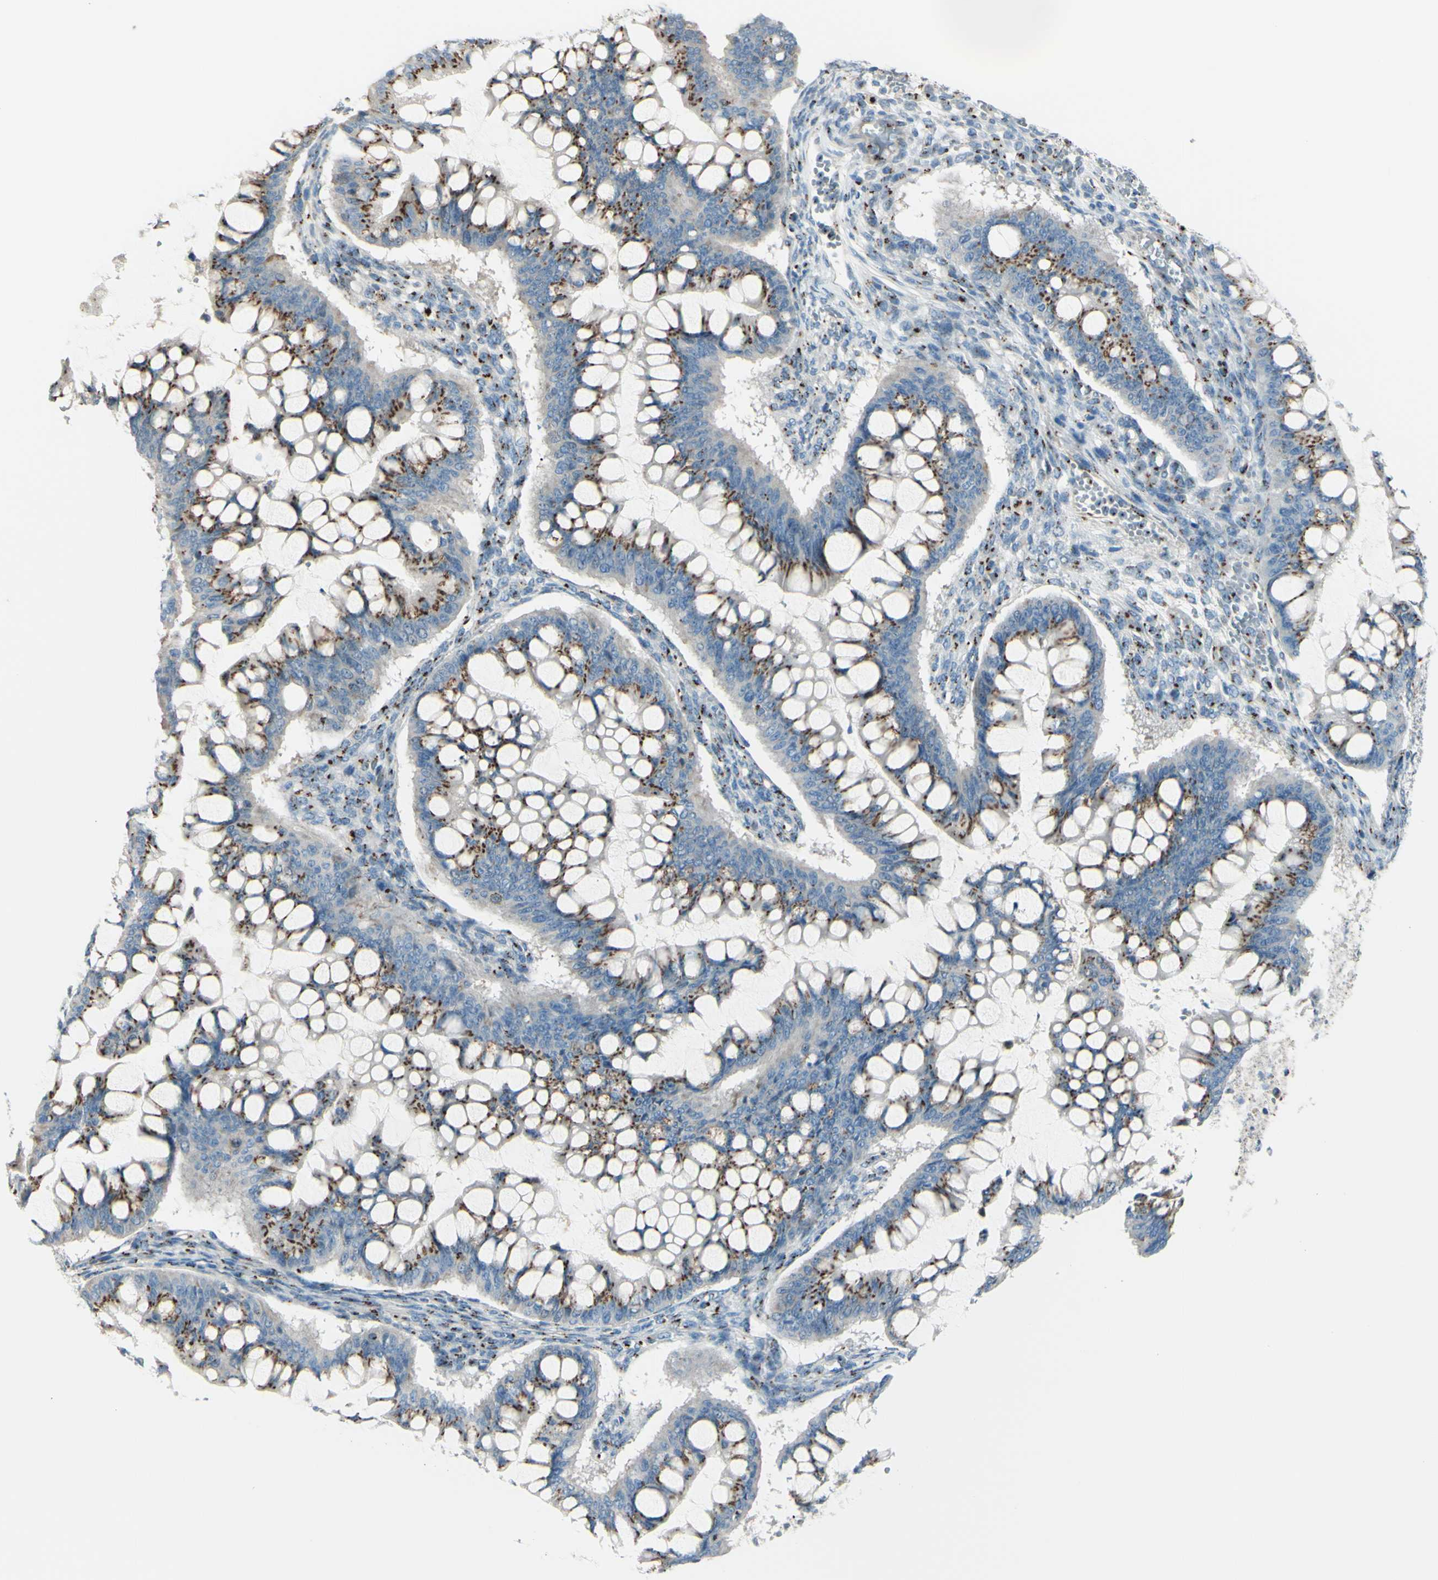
{"staining": {"intensity": "strong", "quantity": ">75%", "location": "cytoplasmic/membranous"}, "tissue": "ovarian cancer", "cell_type": "Tumor cells", "image_type": "cancer", "snomed": [{"axis": "morphology", "description": "Cystadenocarcinoma, mucinous, NOS"}, {"axis": "topography", "description": "Ovary"}], "caption": "Immunohistochemistry micrograph of human ovarian cancer stained for a protein (brown), which demonstrates high levels of strong cytoplasmic/membranous positivity in approximately >75% of tumor cells.", "gene": "B4GALT1", "patient": {"sex": "female", "age": 73}}